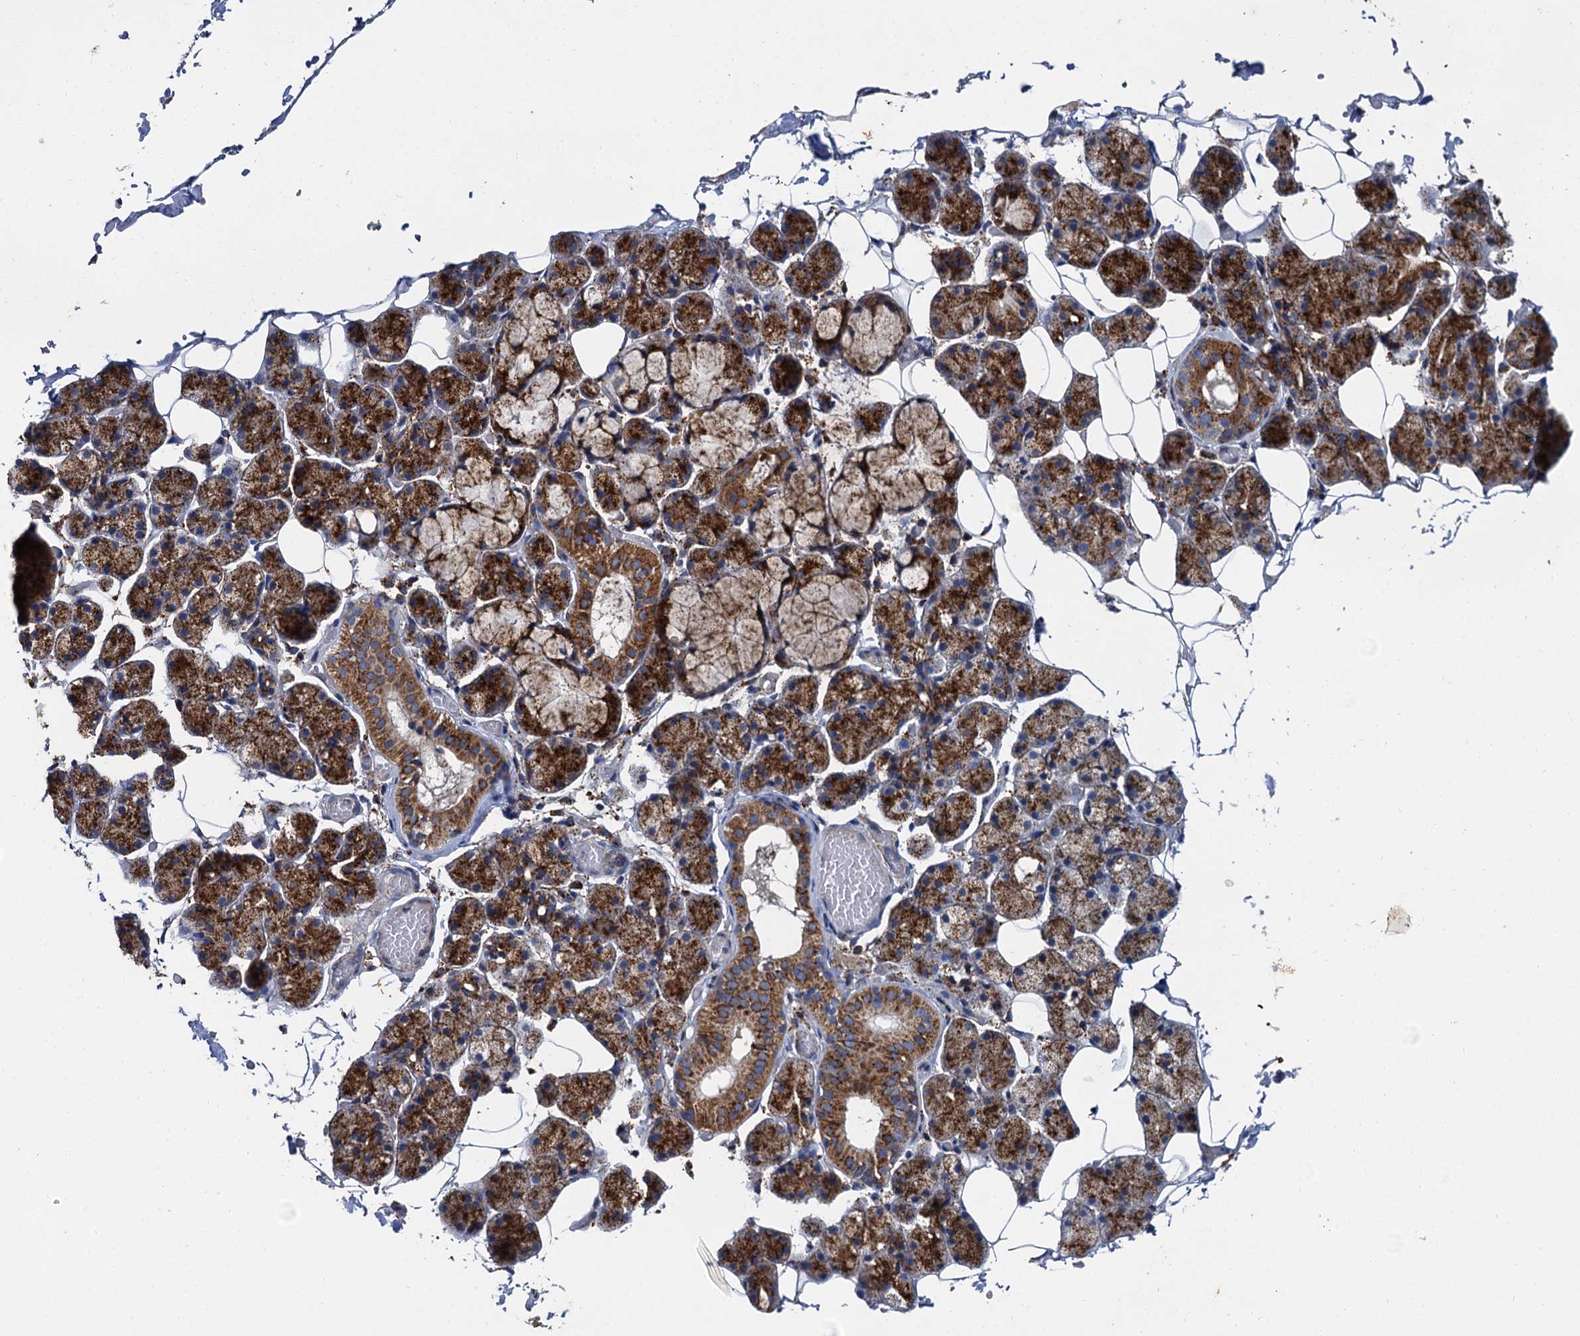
{"staining": {"intensity": "strong", "quantity": ">75%", "location": "cytoplasmic/membranous"}, "tissue": "salivary gland", "cell_type": "Glandular cells", "image_type": "normal", "snomed": [{"axis": "morphology", "description": "Normal tissue, NOS"}, {"axis": "topography", "description": "Salivary gland"}], "caption": "Immunohistochemistry (IHC) micrograph of unremarkable salivary gland stained for a protein (brown), which displays high levels of strong cytoplasmic/membranous positivity in approximately >75% of glandular cells.", "gene": "GBA1", "patient": {"sex": "female", "age": 33}}